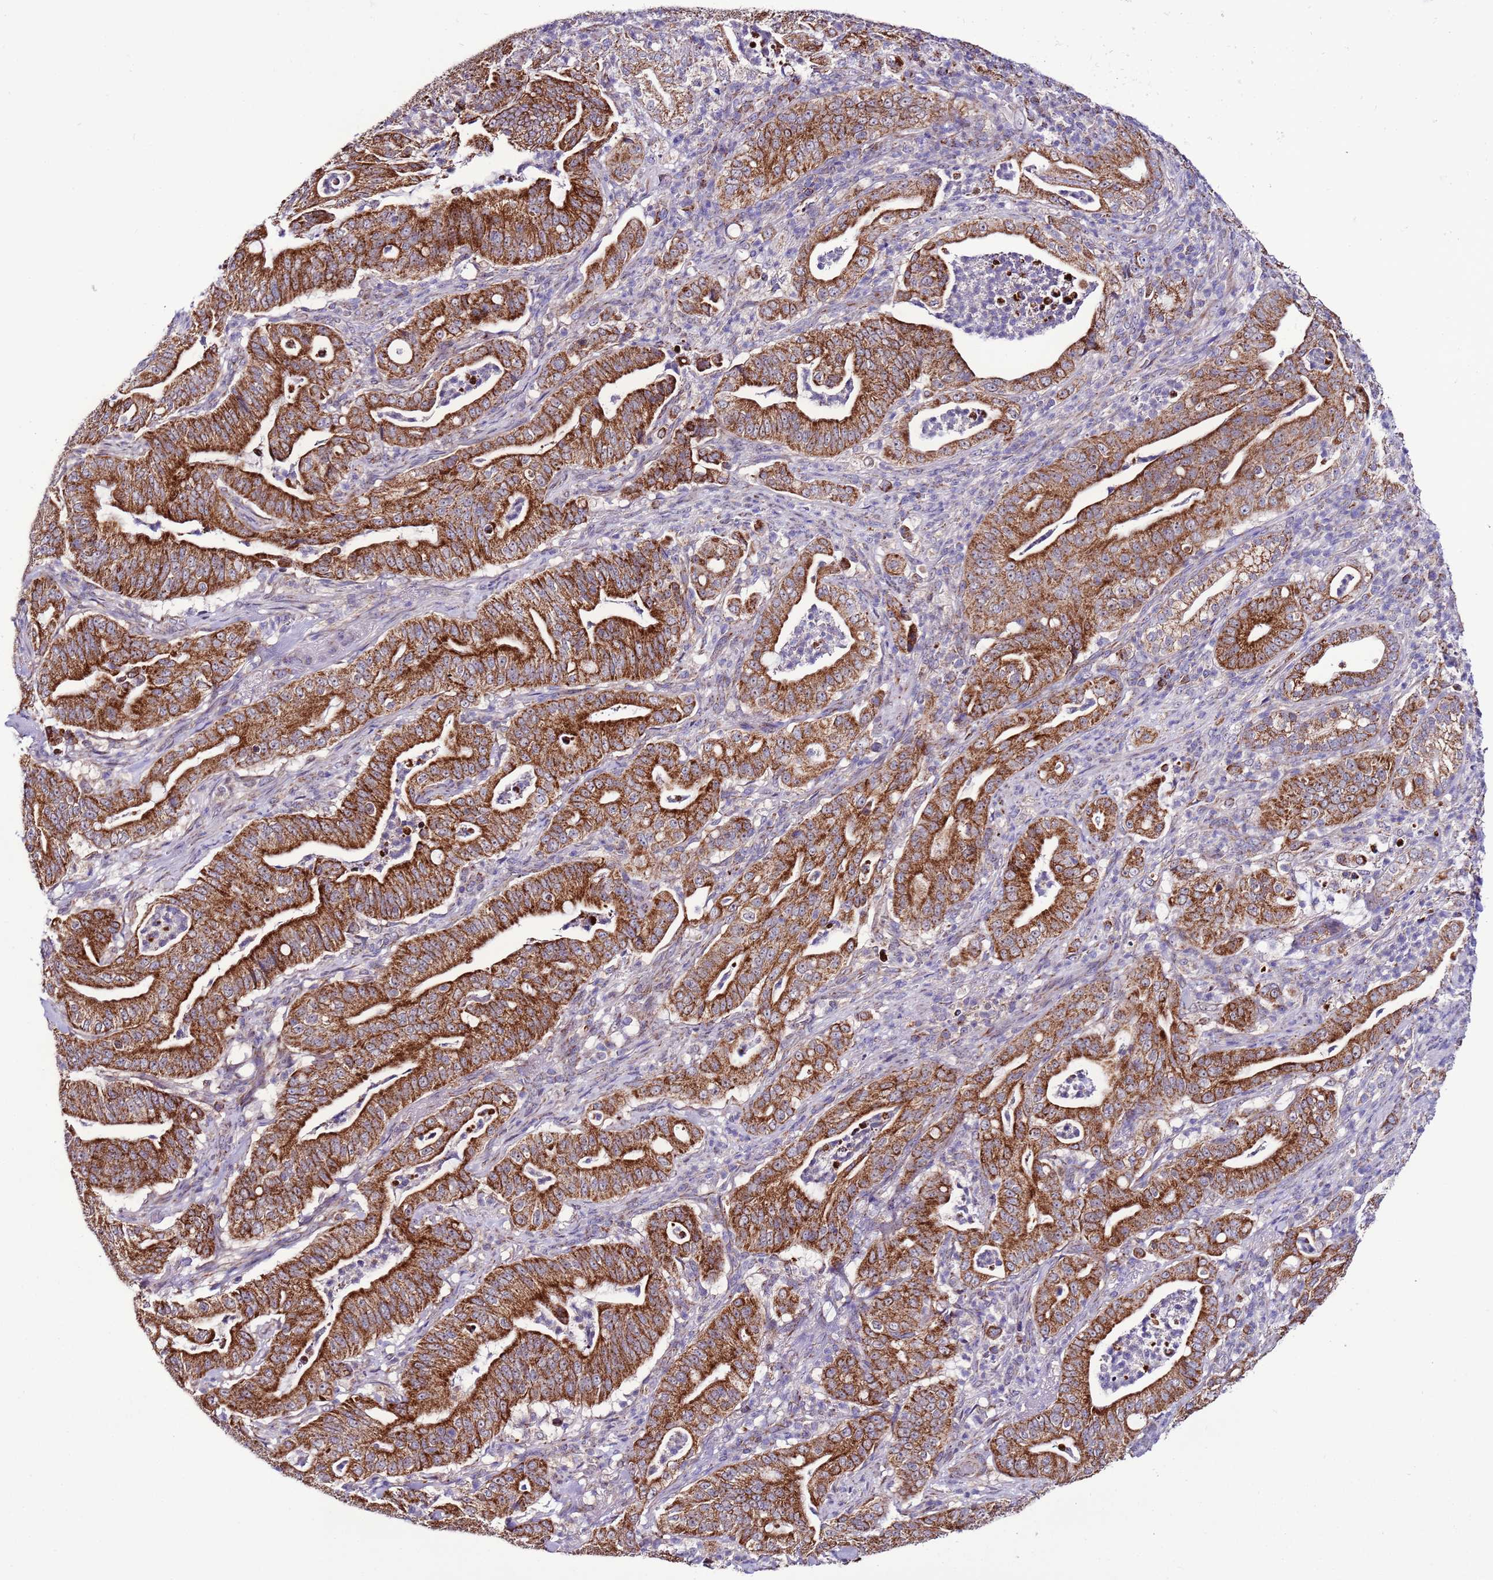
{"staining": {"intensity": "strong", "quantity": ">75%", "location": "cytoplasmic/membranous"}, "tissue": "pancreatic cancer", "cell_type": "Tumor cells", "image_type": "cancer", "snomed": [{"axis": "morphology", "description": "Adenocarcinoma, NOS"}, {"axis": "topography", "description": "Pancreas"}], "caption": "IHC image of neoplastic tissue: pancreatic adenocarcinoma stained using IHC exhibits high levels of strong protein expression localized specifically in the cytoplasmic/membranous of tumor cells, appearing as a cytoplasmic/membranous brown color.", "gene": "UEVLD", "patient": {"sex": "male", "age": 71}}